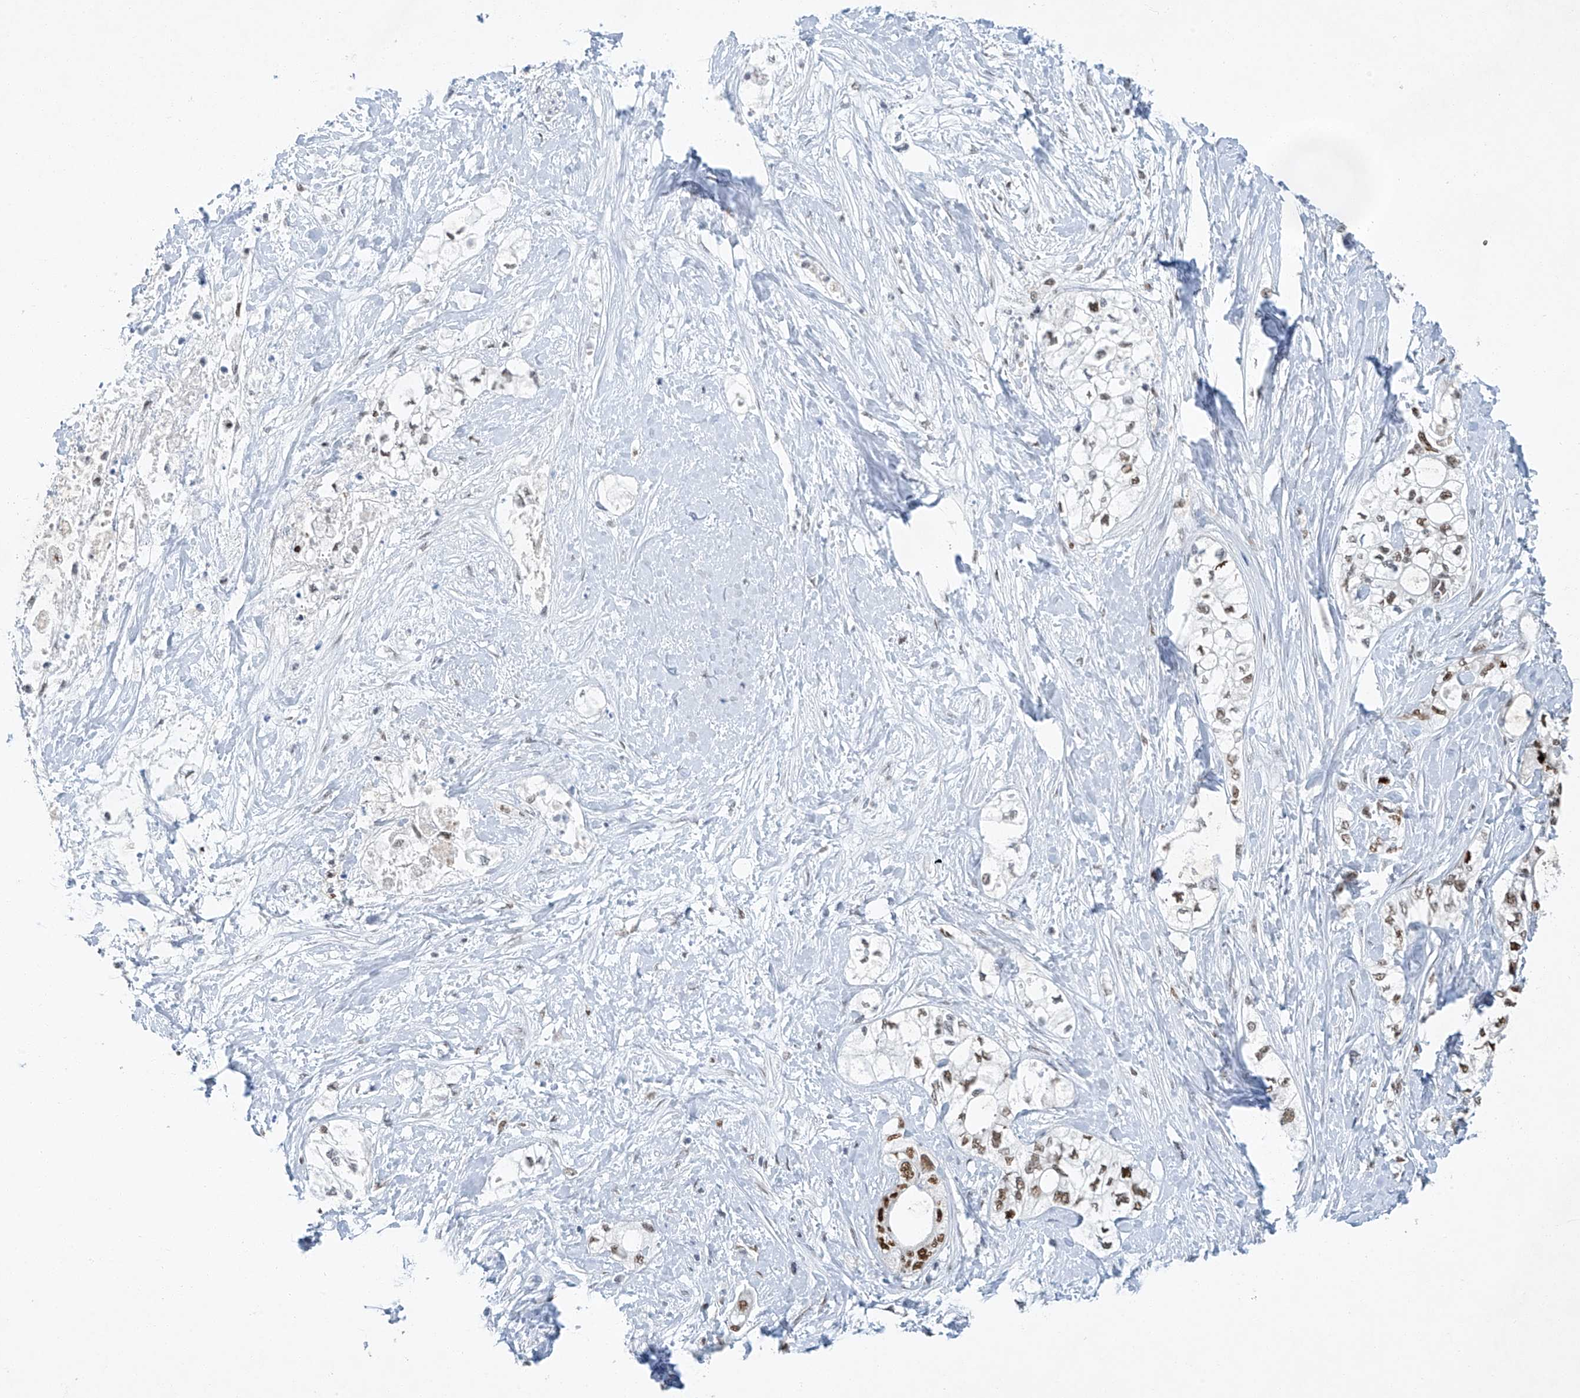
{"staining": {"intensity": "strong", "quantity": "25%-75%", "location": "nuclear"}, "tissue": "pancreatic cancer", "cell_type": "Tumor cells", "image_type": "cancer", "snomed": [{"axis": "morphology", "description": "Adenocarcinoma, NOS"}, {"axis": "topography", "description": "Pancreas"}], "caption": "Human adenocarcinoma (pancreatic) stained with a brown dye demonstrates strong nuclear positive positivity in about 25%-75% of tumor cells.", "gene": "TAF8", "patient": {"sex": "male", "age": 70}}